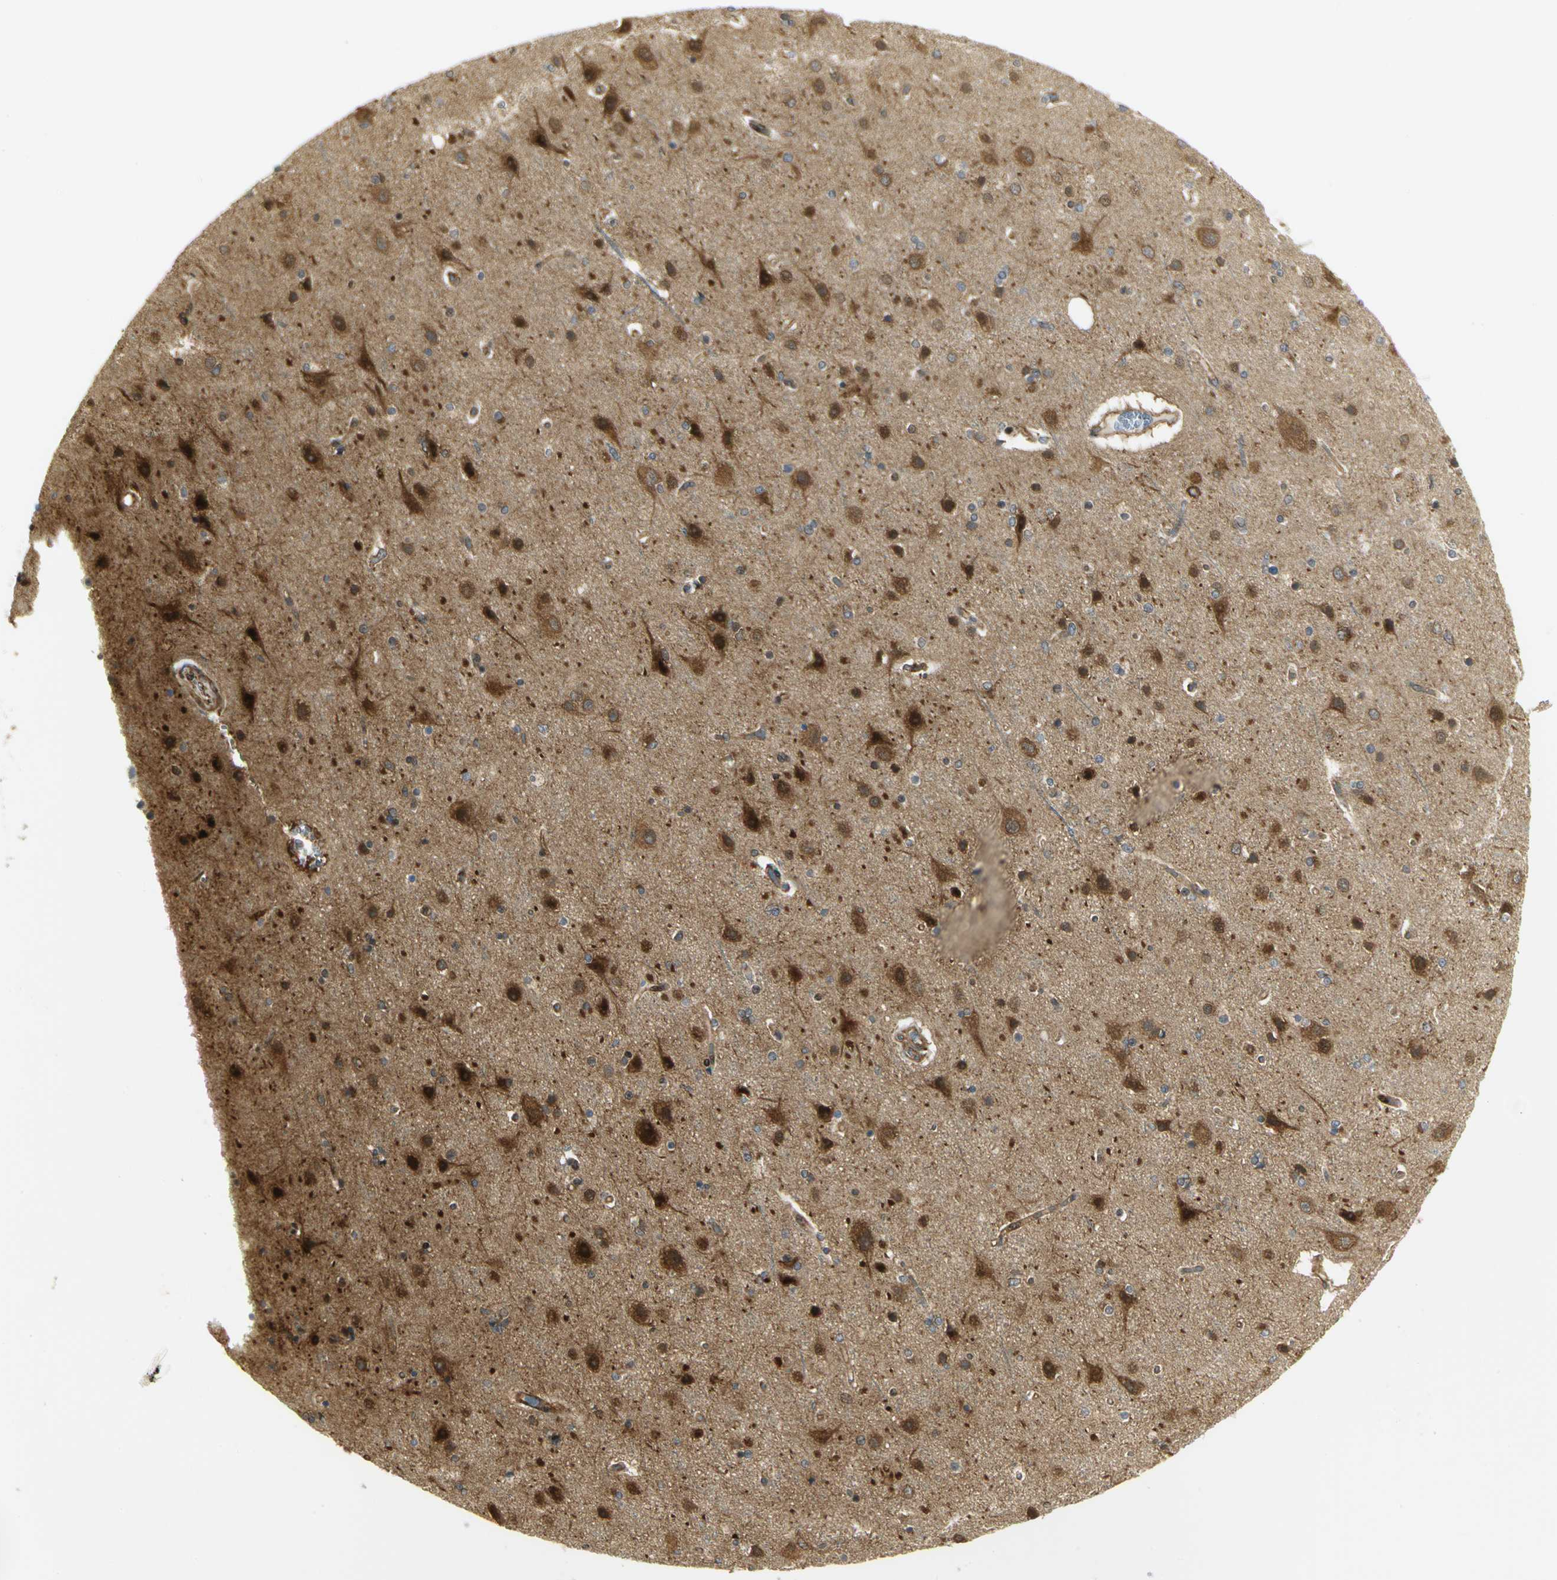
{"staining": {"intensity": "moderate", "quantity": ">75%", "location": "cytoplasmic/membranous"}, "tissue": "cerebral cortex", "cell_type": "Endothelial cells", "image_type": "normal", "snomed": [{"axis": "morphology", "description": "Normal tissue, NOS"}, {"axis": "topography", "description": "Cerebral cortex"}], "caption": "Brown immunohistochemical staining in benign cerebral cortex exhibits moderate cytoplasmic/membranous staining in approximately >75% of endothelial cells.", "gene": "EEA1", "patient": {"sex": "female", "age": 54}}